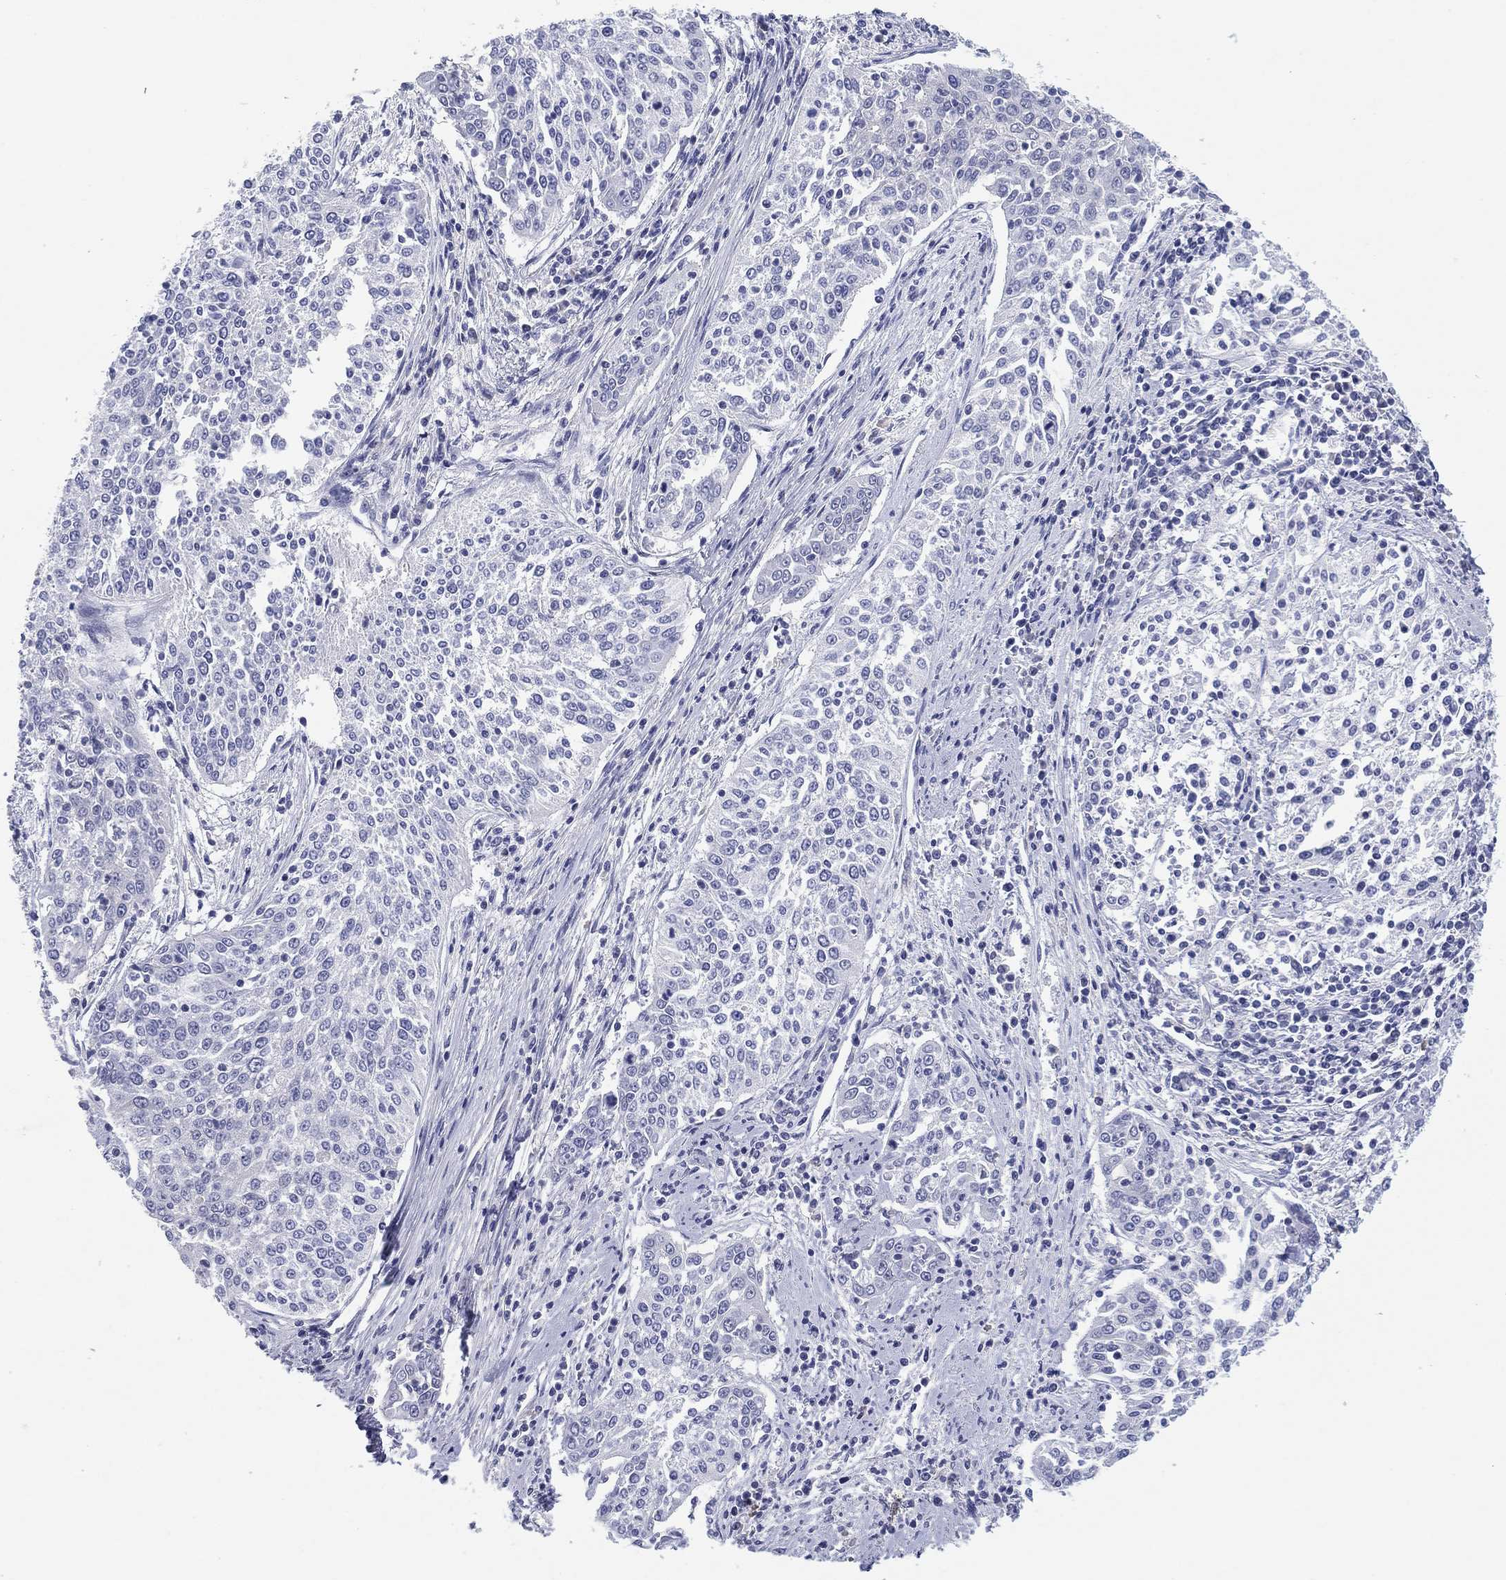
{"staining": {"intensity": "negative", "quantity": "none", "location": "none"}, "tissue": "cervical cancer", "cell_type": "Tumor cells", "image_type": "cancer", "snomed": [{"axis": "morphology", "description": "Squamous cell carcinoma, NOS"}, {"axis": "topography", "description": "Cervix"}], "caption": "An IHC histopathology image of cervical squamous cell carcinoma is shown. There is no staining in tumor cells of cervical squamous cell carcinoma. (Brightfield microscopy of DAB (3,3'-diaminobenzidine) immunohistochemistry (IHC) at high magnification).", "gene": "HEATR4", "patient": {"sex": "female", "age": 41}}